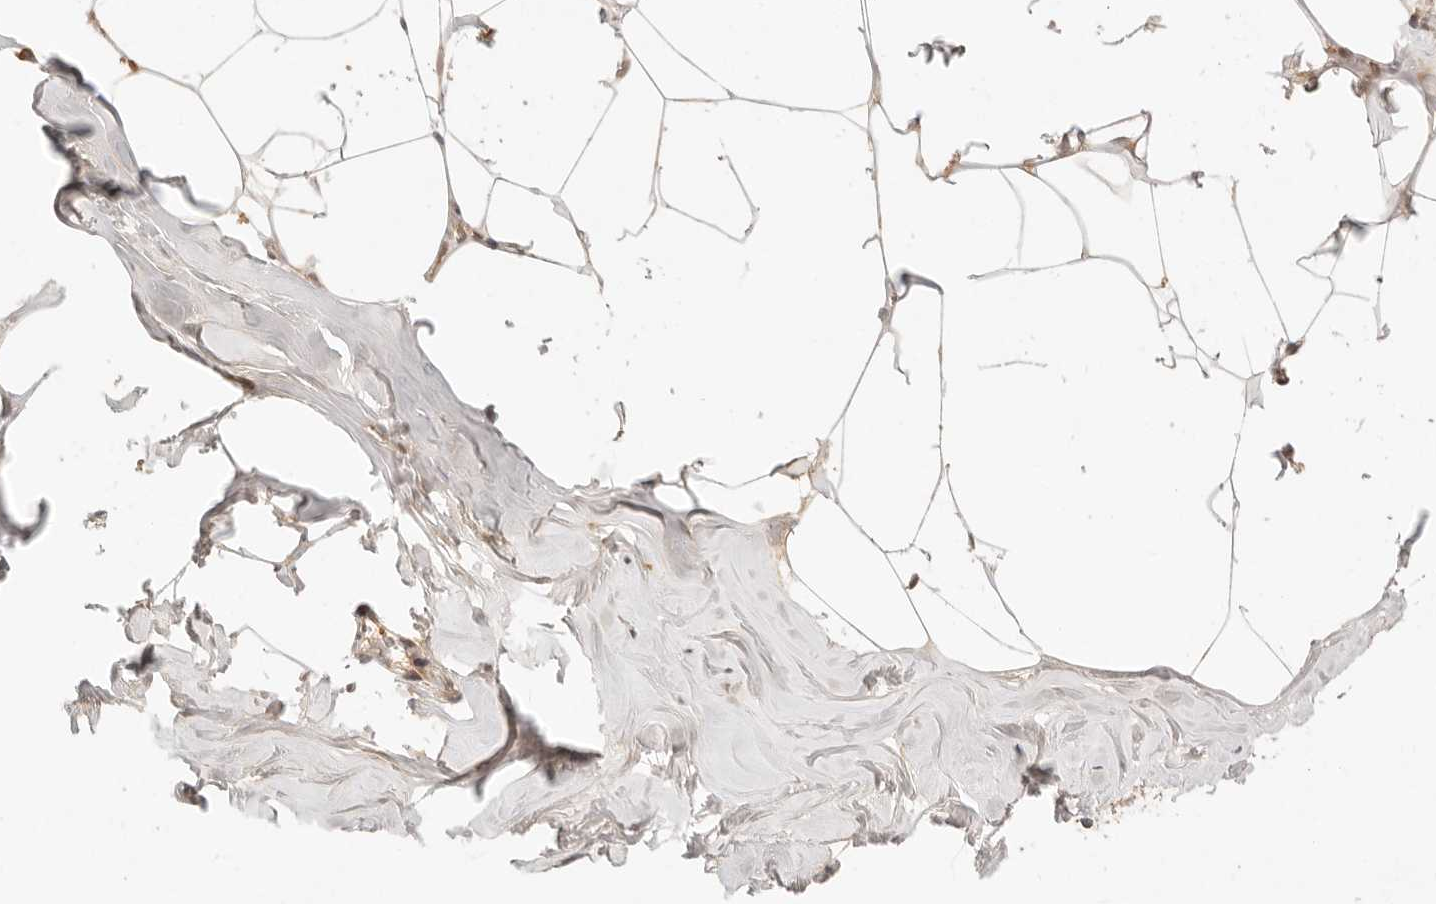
{"staining": {"intensity": "negative", "quantity": "none", "location": "none"}, "tissue": "adipose tissue", "cell_type": "Adipocytes", "image_type": "normal", "snomed": [{"axis": "morphology", "description": "Normal tissue, NOS"}, {"axis": "morphology", "description": "Fibrosis, NOS"}, {"axis": "topography", "description": "Breast"}, {"axis": "topography", "description": "Adipose tissue"}], "caption": "DAB immunohistochemical staining of benign adipose tissue demonstrates no significant expression in adipocytes. (Brightfield microscopy of DAB (3,3'-diaminobenzidine) IHC at high magnification).", "gene": "PHLDA3", "patient": {"sex": "female", "age": 39}}